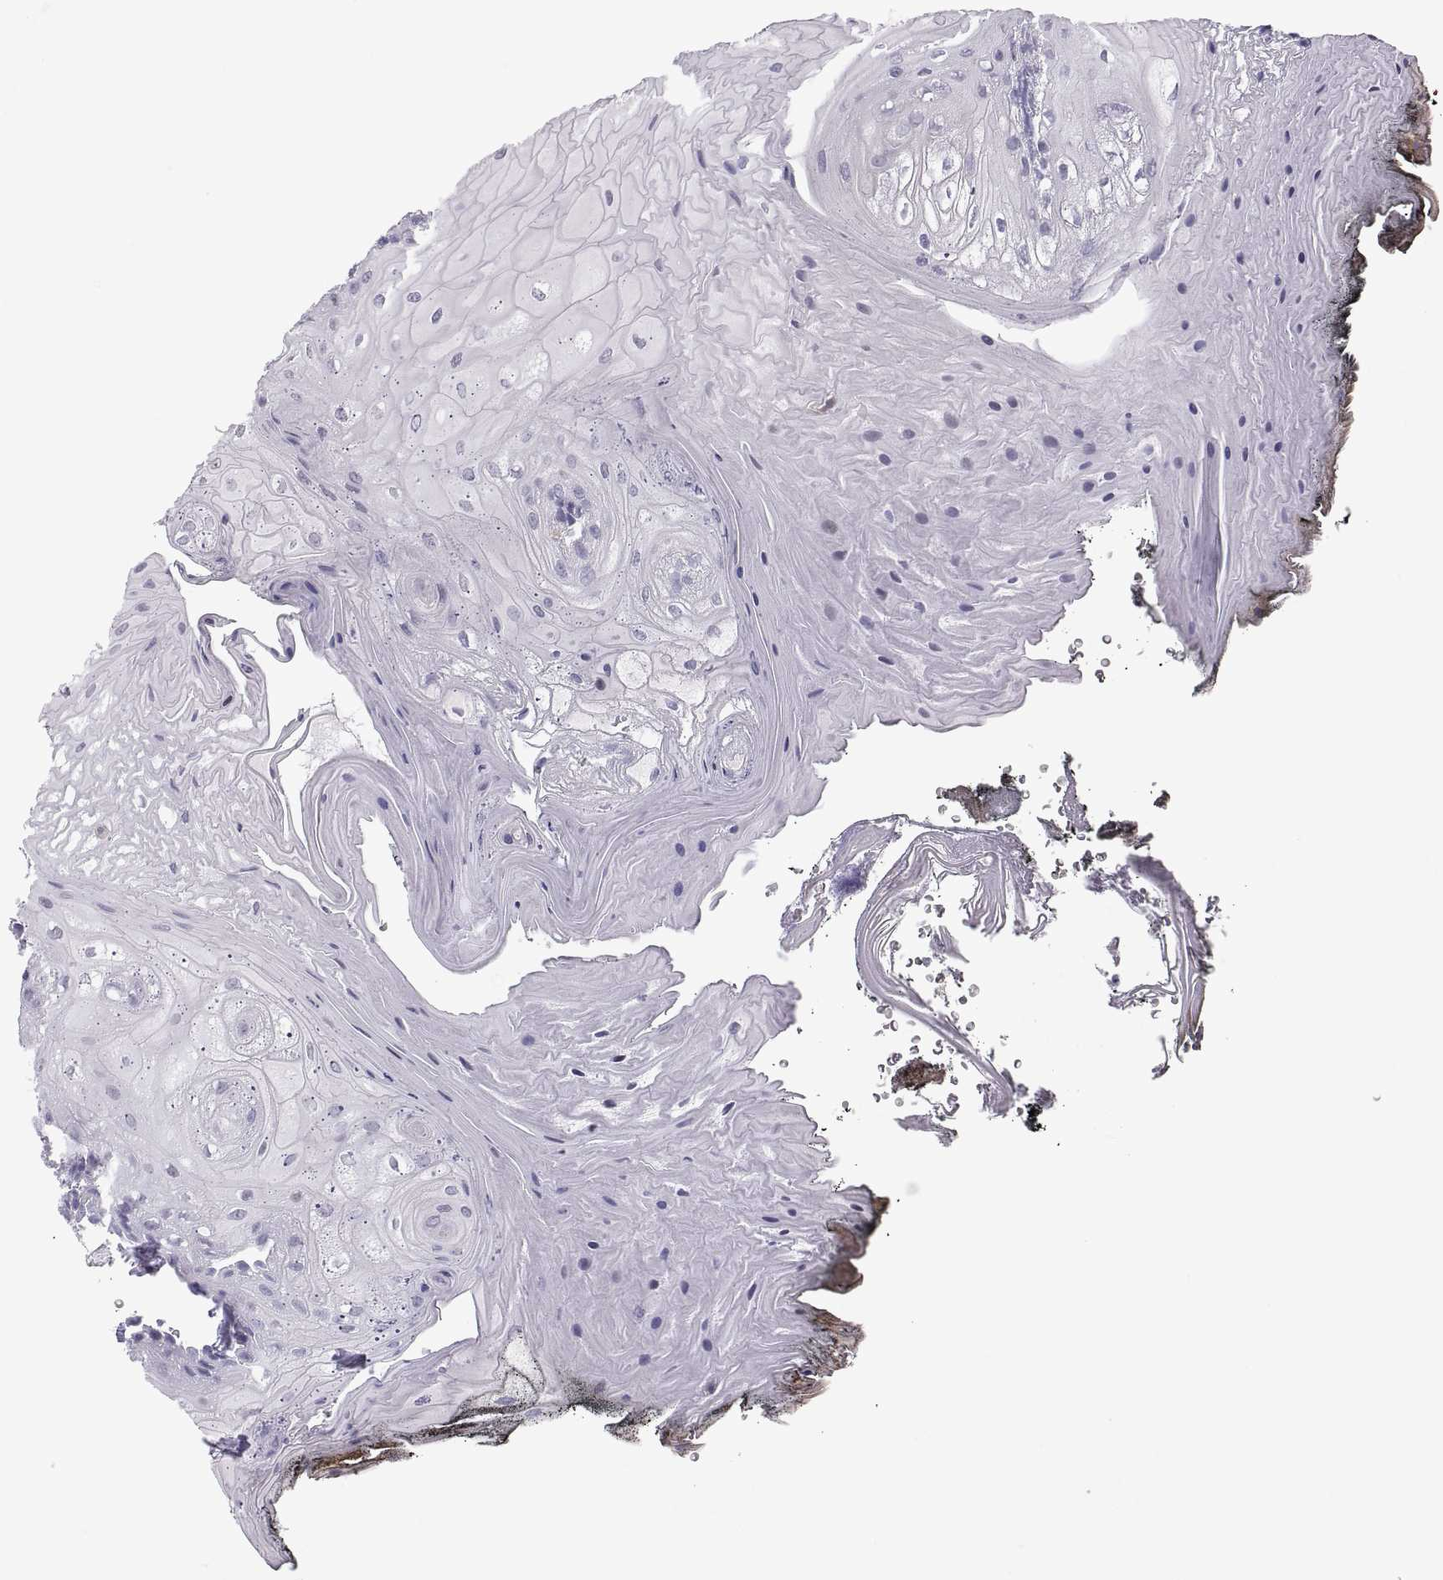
{"staining": {"intensity": "negative", "quantity": "none", "location": "none"}, "tissue": "oral mucosa", "cell_type": "Squamous epithelial cells", "image_type": "normal", "snomed": [{"axis": "morphology", "description": "Normal tissue, NOS"}, {"axis": "morphology", "description": "Squamous cell carcinoma, NOS"}, {"axis": "topography", "description": "Oral tissue"}, {"axis": "topography", "description": "Head-Neck"}], "caption": "DAB (3,3'-diaminobenzidine) immunohistochemical staining of unremarkable human oral mucosa exhibits no significant expression in squamous epithelial cells.", "gene": "RGS19", "patient": {"sex": "male", "age": 65}}